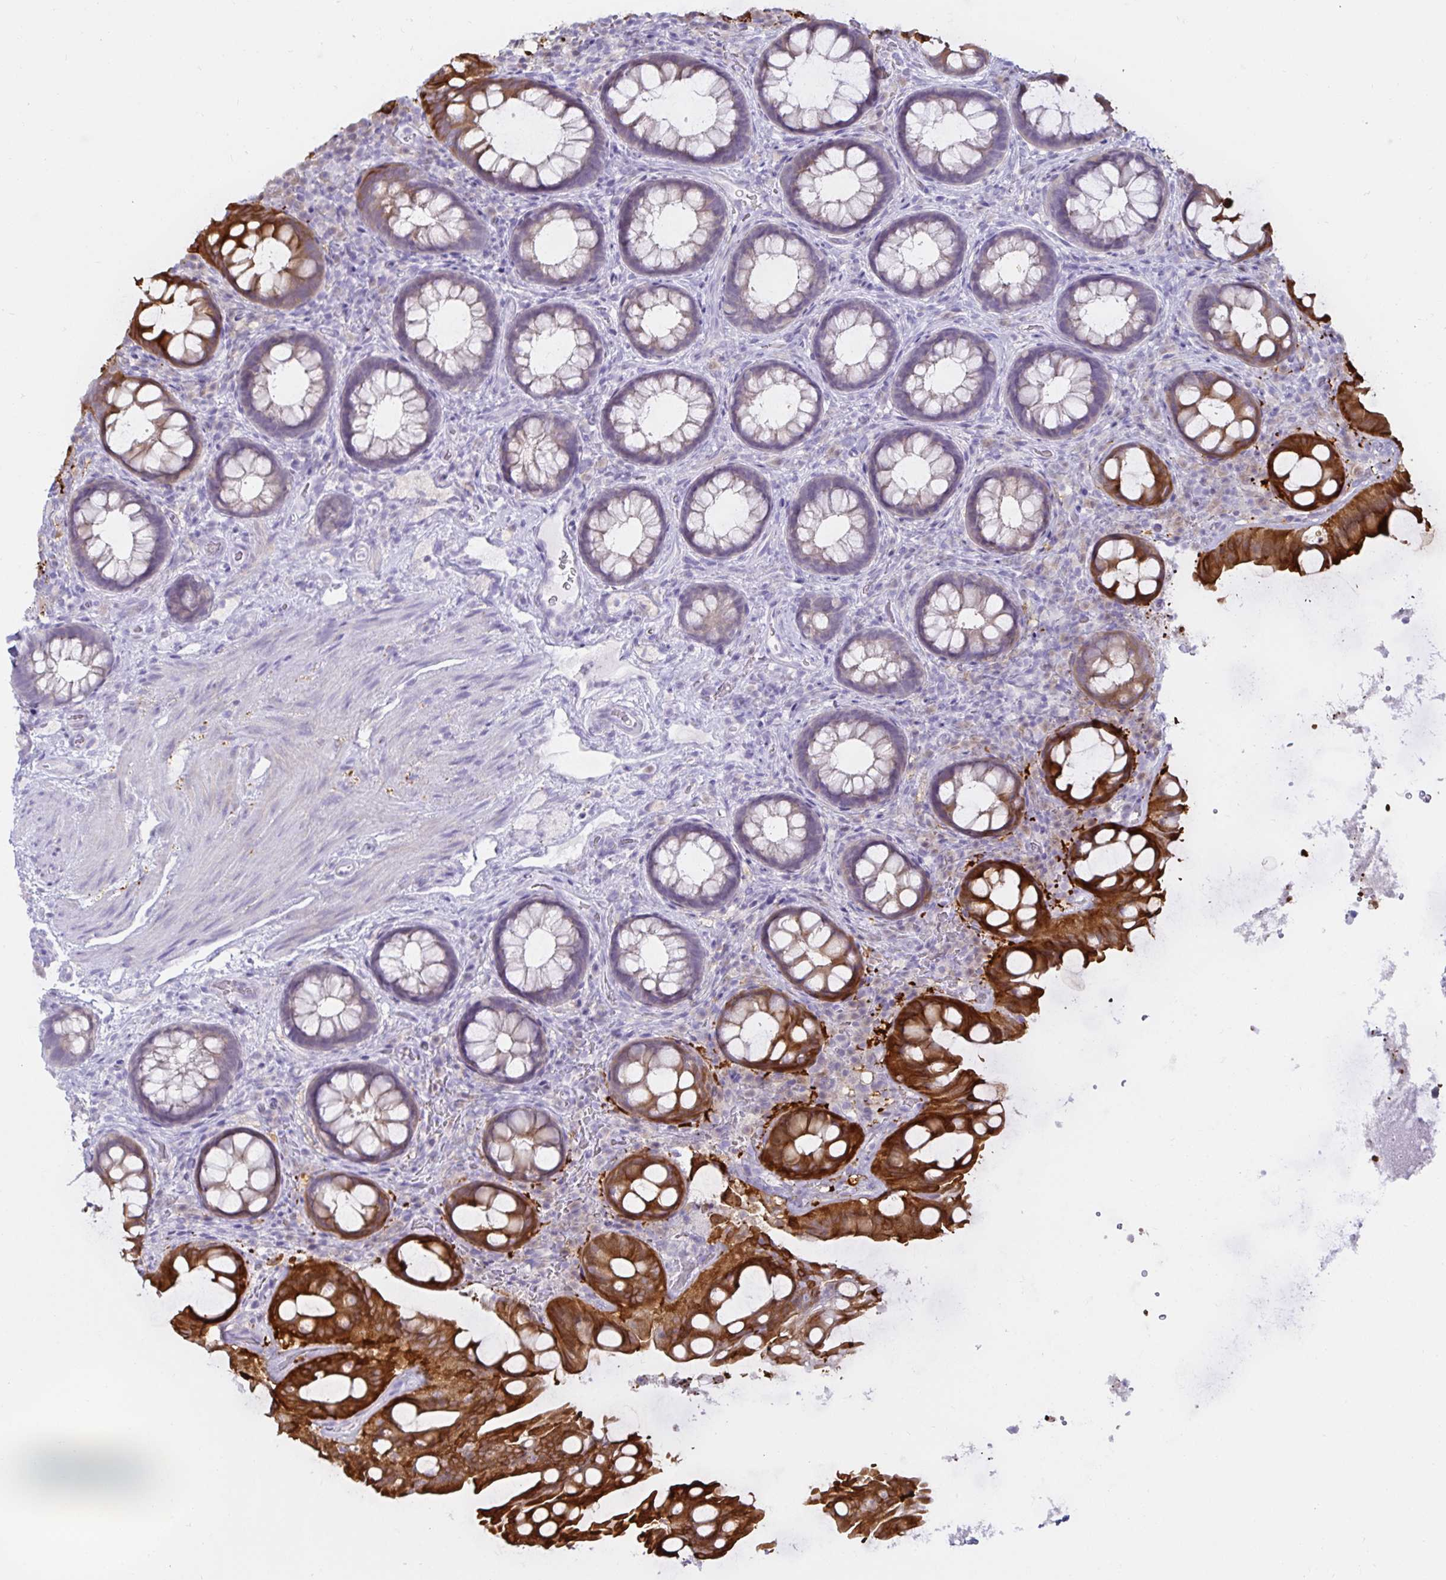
{"staining": {"intensity": "strong", "quantity": "<25%", "location": "cytoplasmic/membranous"}, "tissue": "rectum", "cell_type": "Glandular cells", "image_type": "normal", "snomed": [{"axis": "morphology", "description": "Normal tissue, NOS"}, {"axis": "topography", "description": "Rectum"}], "caption": "Rectum stained with DAB immunohistochemistry (IHC) displays medium levels of strong cytoplasmic/membranous positivity in approximately <25% of glandular cells.", "gene": "MON2", "patient": {"sex": "female", "age": 69}}